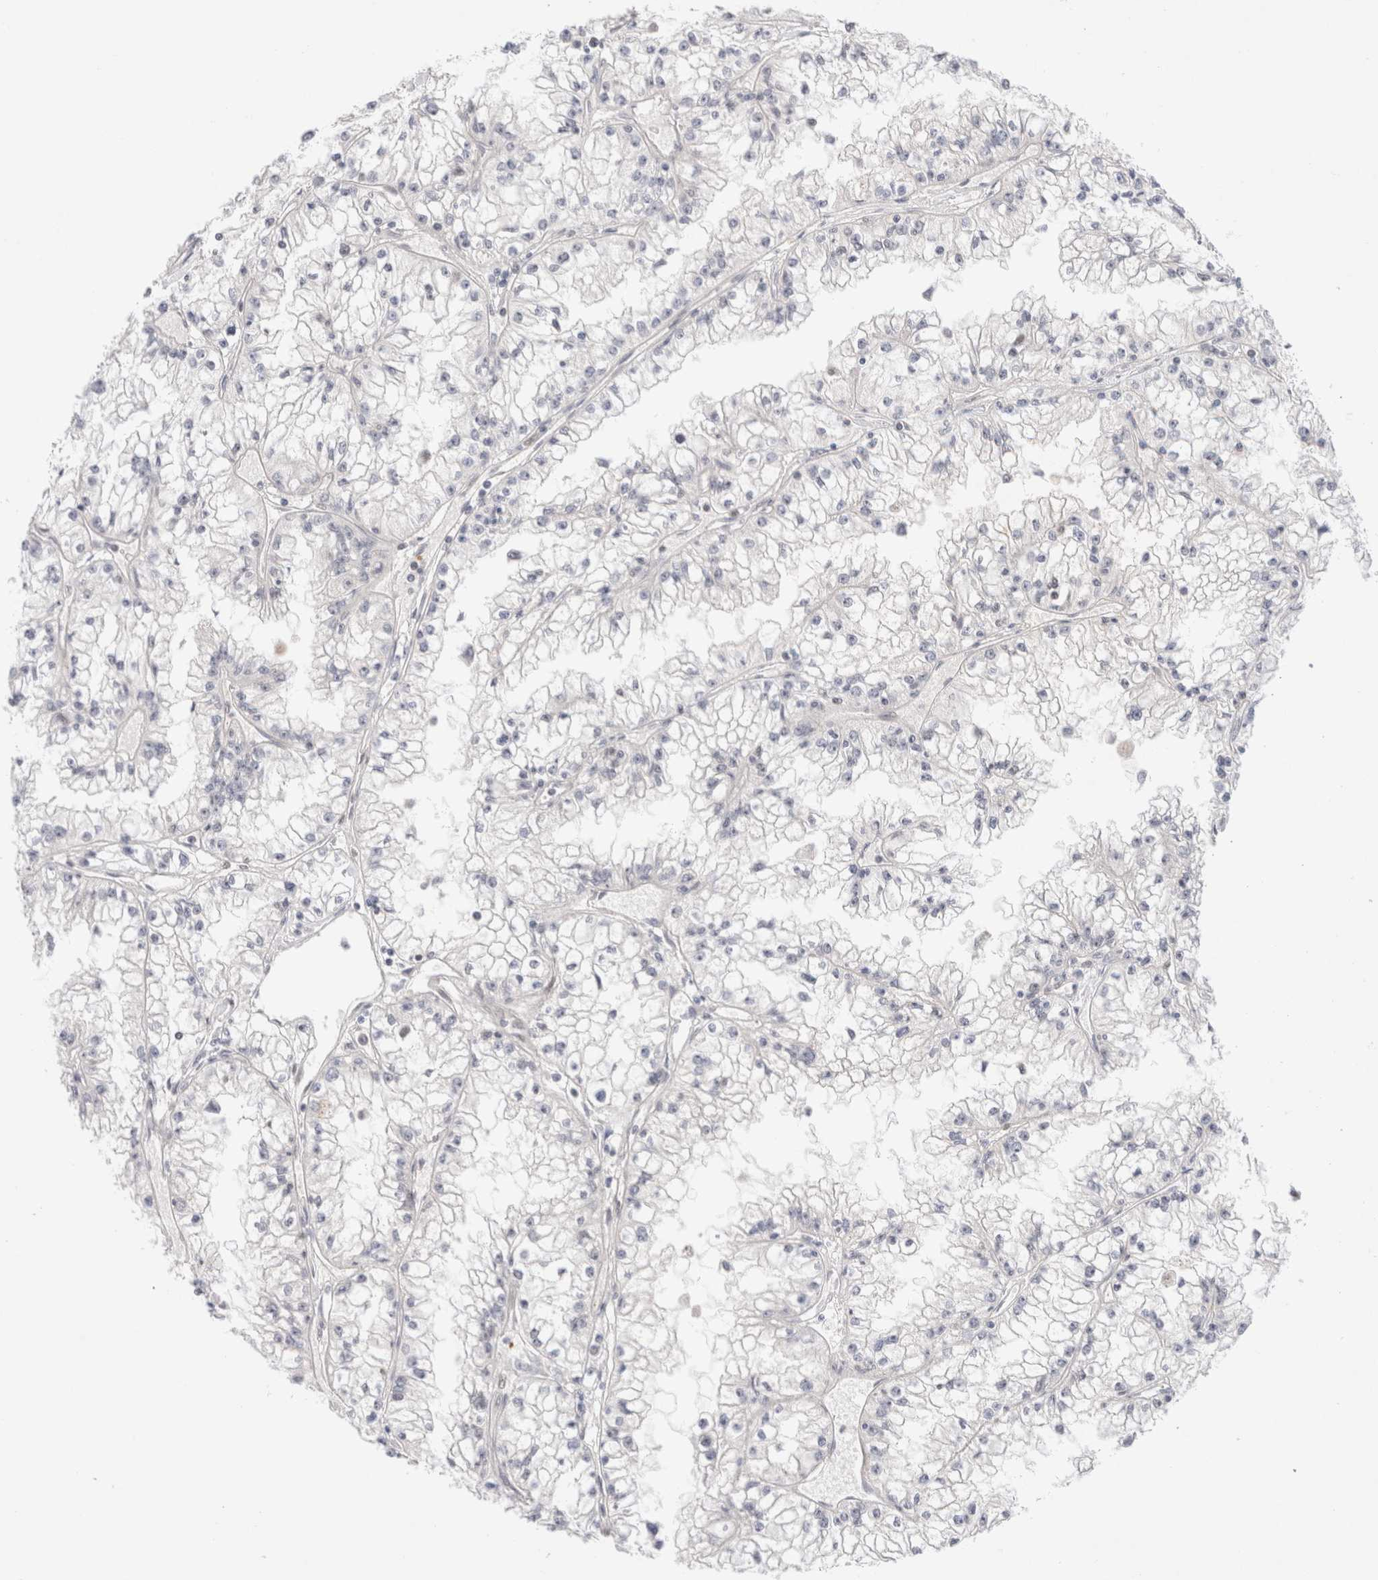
{"staining": {"intensity": "negative", "quantity": "none", "location": "none"}, "tissue": "renal cancer", "cell_type": "Tumor cells", "image_type": "cancer", "snomed": [{"axis": "morphology", "description": "Adenocarcinoma, NOS"}, {"axis": "topography", "description": "Kidney"}], "caption": "IHC histopathology image of neoplastic tissue: human renal cancer stained with DAB reveals no significant protein expression in tumor cells.", "gene": "GATAD2A", "patient": {"sex": "male", "age": 56}}